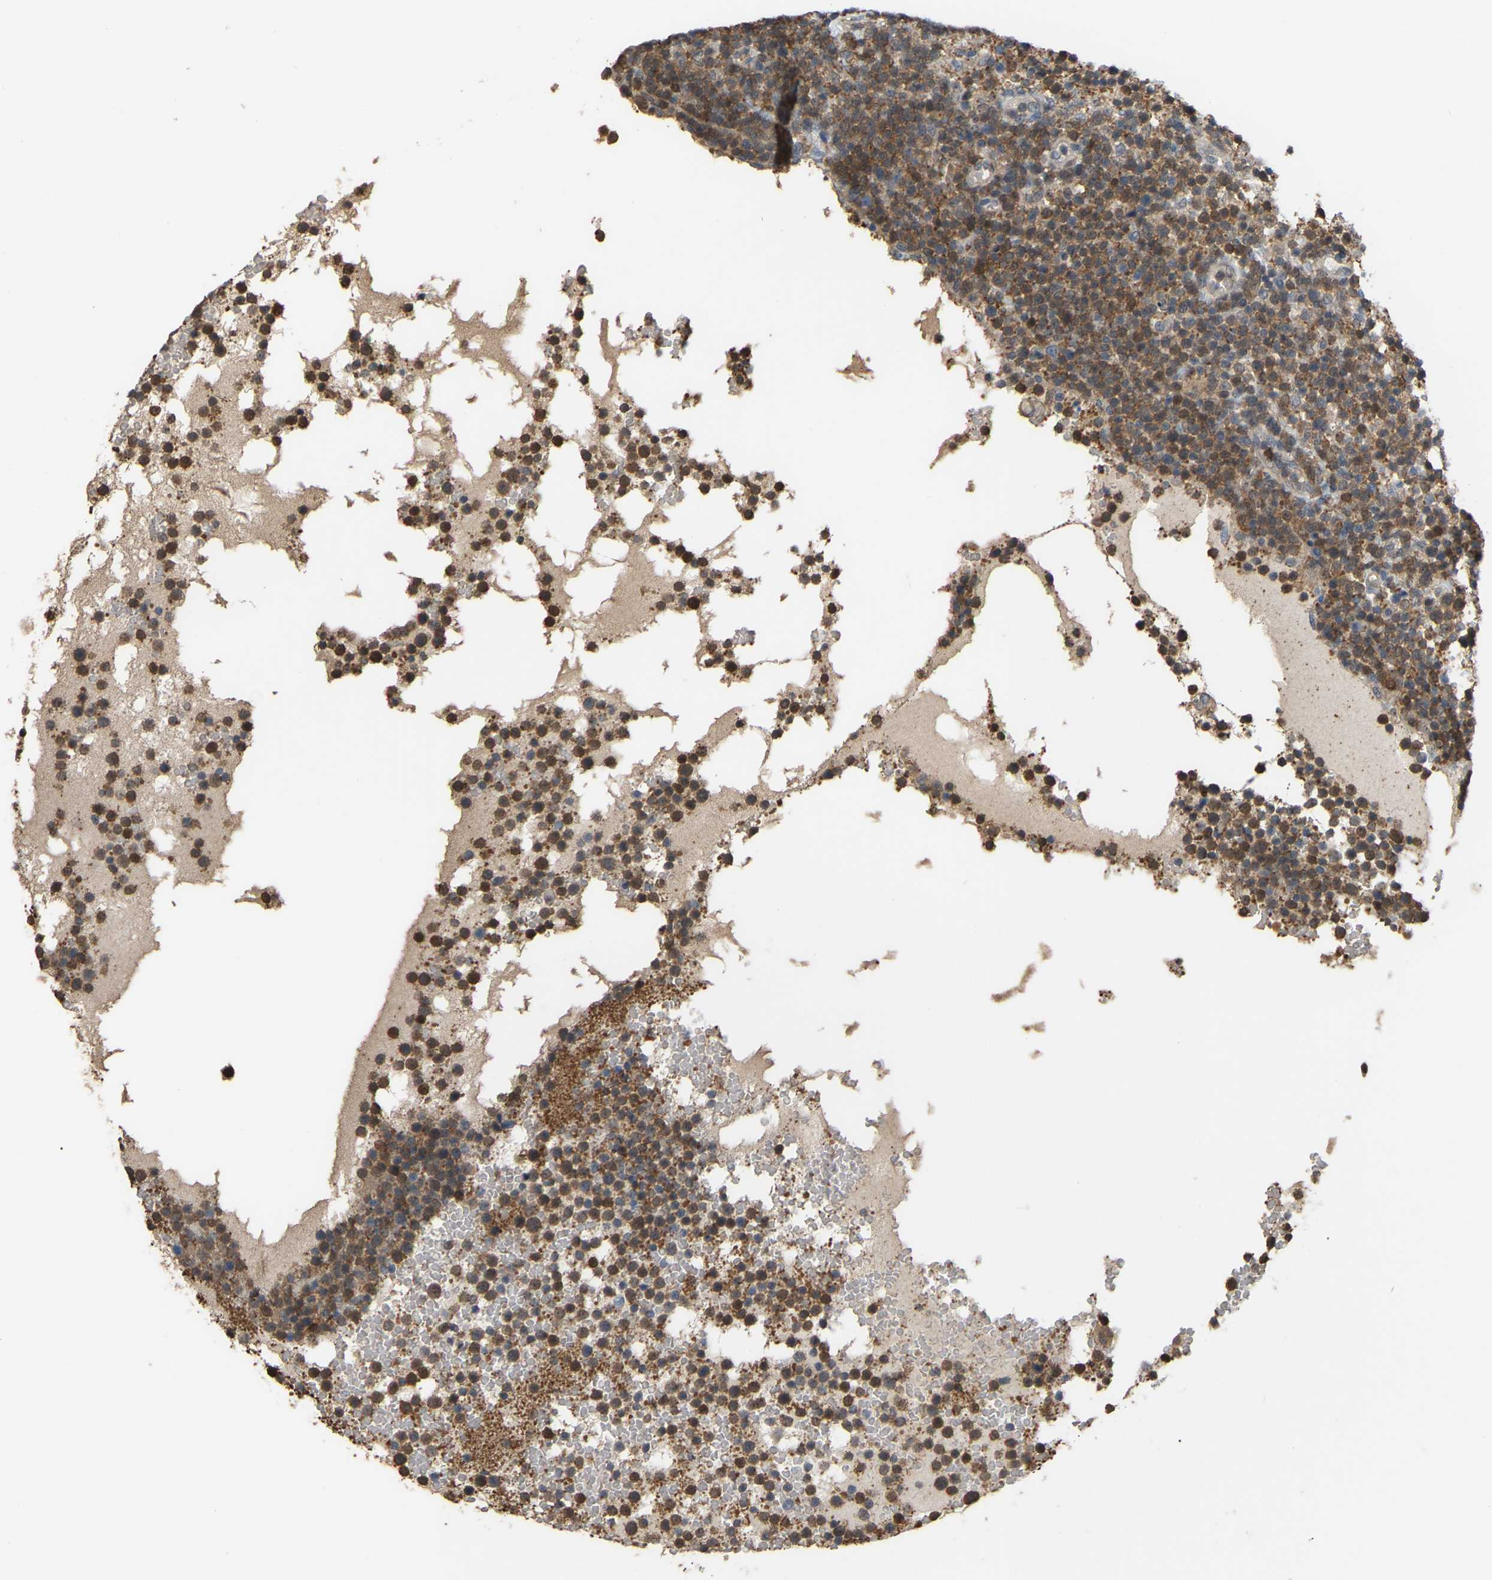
{"staining": {"intensity": "moderate", "quantity": ">75%", "location": "cytoplasmic/membranous"}, "tissue": "lymphoma", "cell_type": "Tumor cells", "image_type": "cancer", "snomed": [{"axis": "morphology", "description": "Malignant lymphoma, non-Hodgkin's type, High grade"}, {"axis": "topography", "description": "Lymph node"}], "caption": "Immunohistochemistry (IHC) (DAB) staining of lymphoma displays moderate cytoplasmic/membranous protein positivity in about >75% of tumor cells. The staining is performed using DAB brown chromogen to label protein expression. The nuclei are counter-stained blue using hematoxylin.", "gene": "MTPN", "patient": {"sex": "male", "age": 61}}